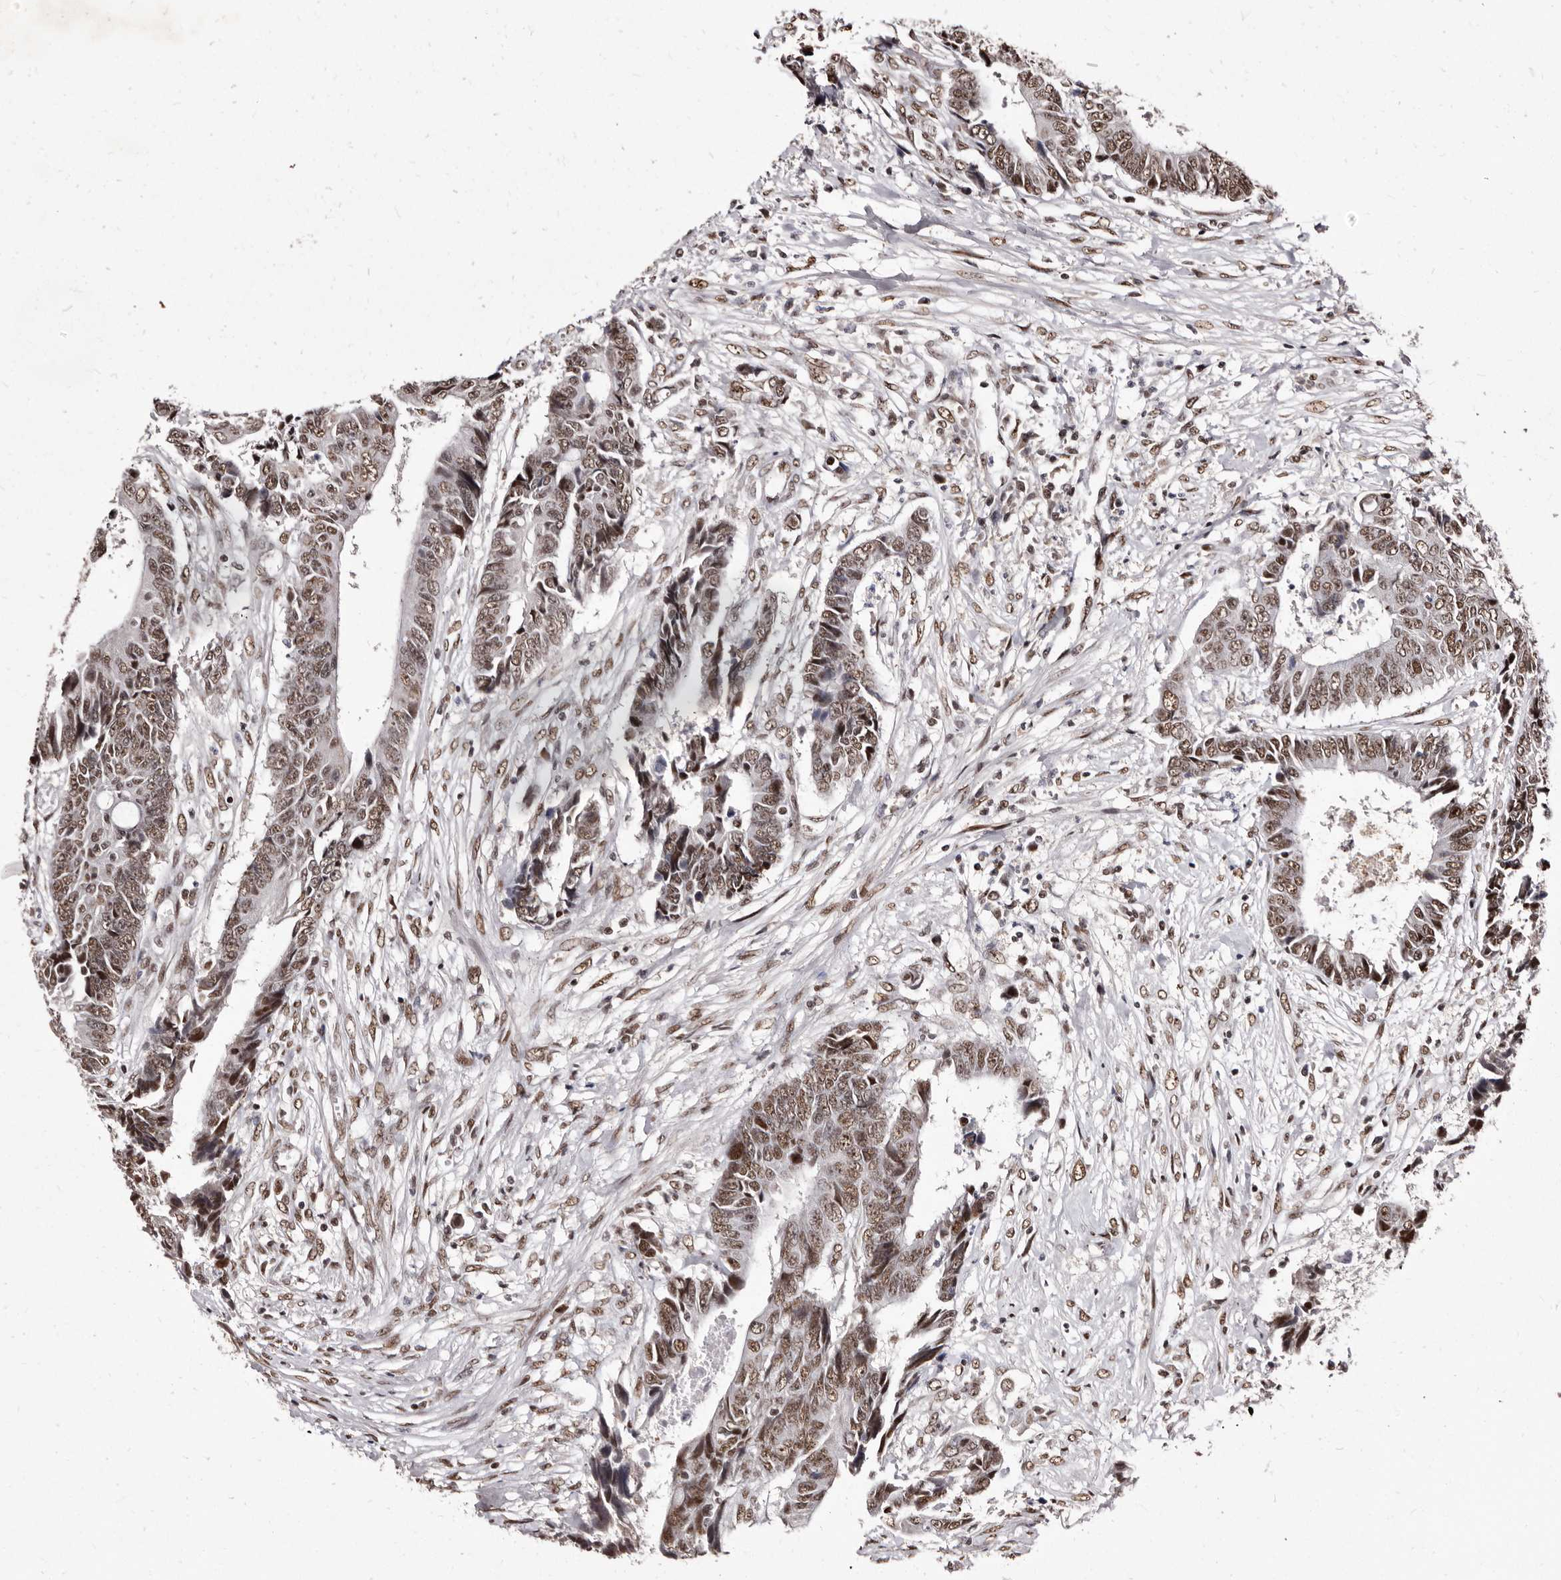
{"staining": {"intensity": "moderate", "quantity": ">75%", "location": "nuclear"}, "tissue": "colorectal cancer", "cell_type": "Tumor cells", "image_type": "cancer", "snomed": [{"axis": "morphology", "description": "Adenocarcinoma, NOS"}, {"axis": "topography", "description": "Rectum"}], "caption": "Immunohistochemistry (IHC) of human adenocarcinoma (colorectal) exhibits medium levels of moderate nuclear staining in about >75% of tumor cells.", "gene": "ANAPC11", "patient": {"sex": "male", "age": 84}}